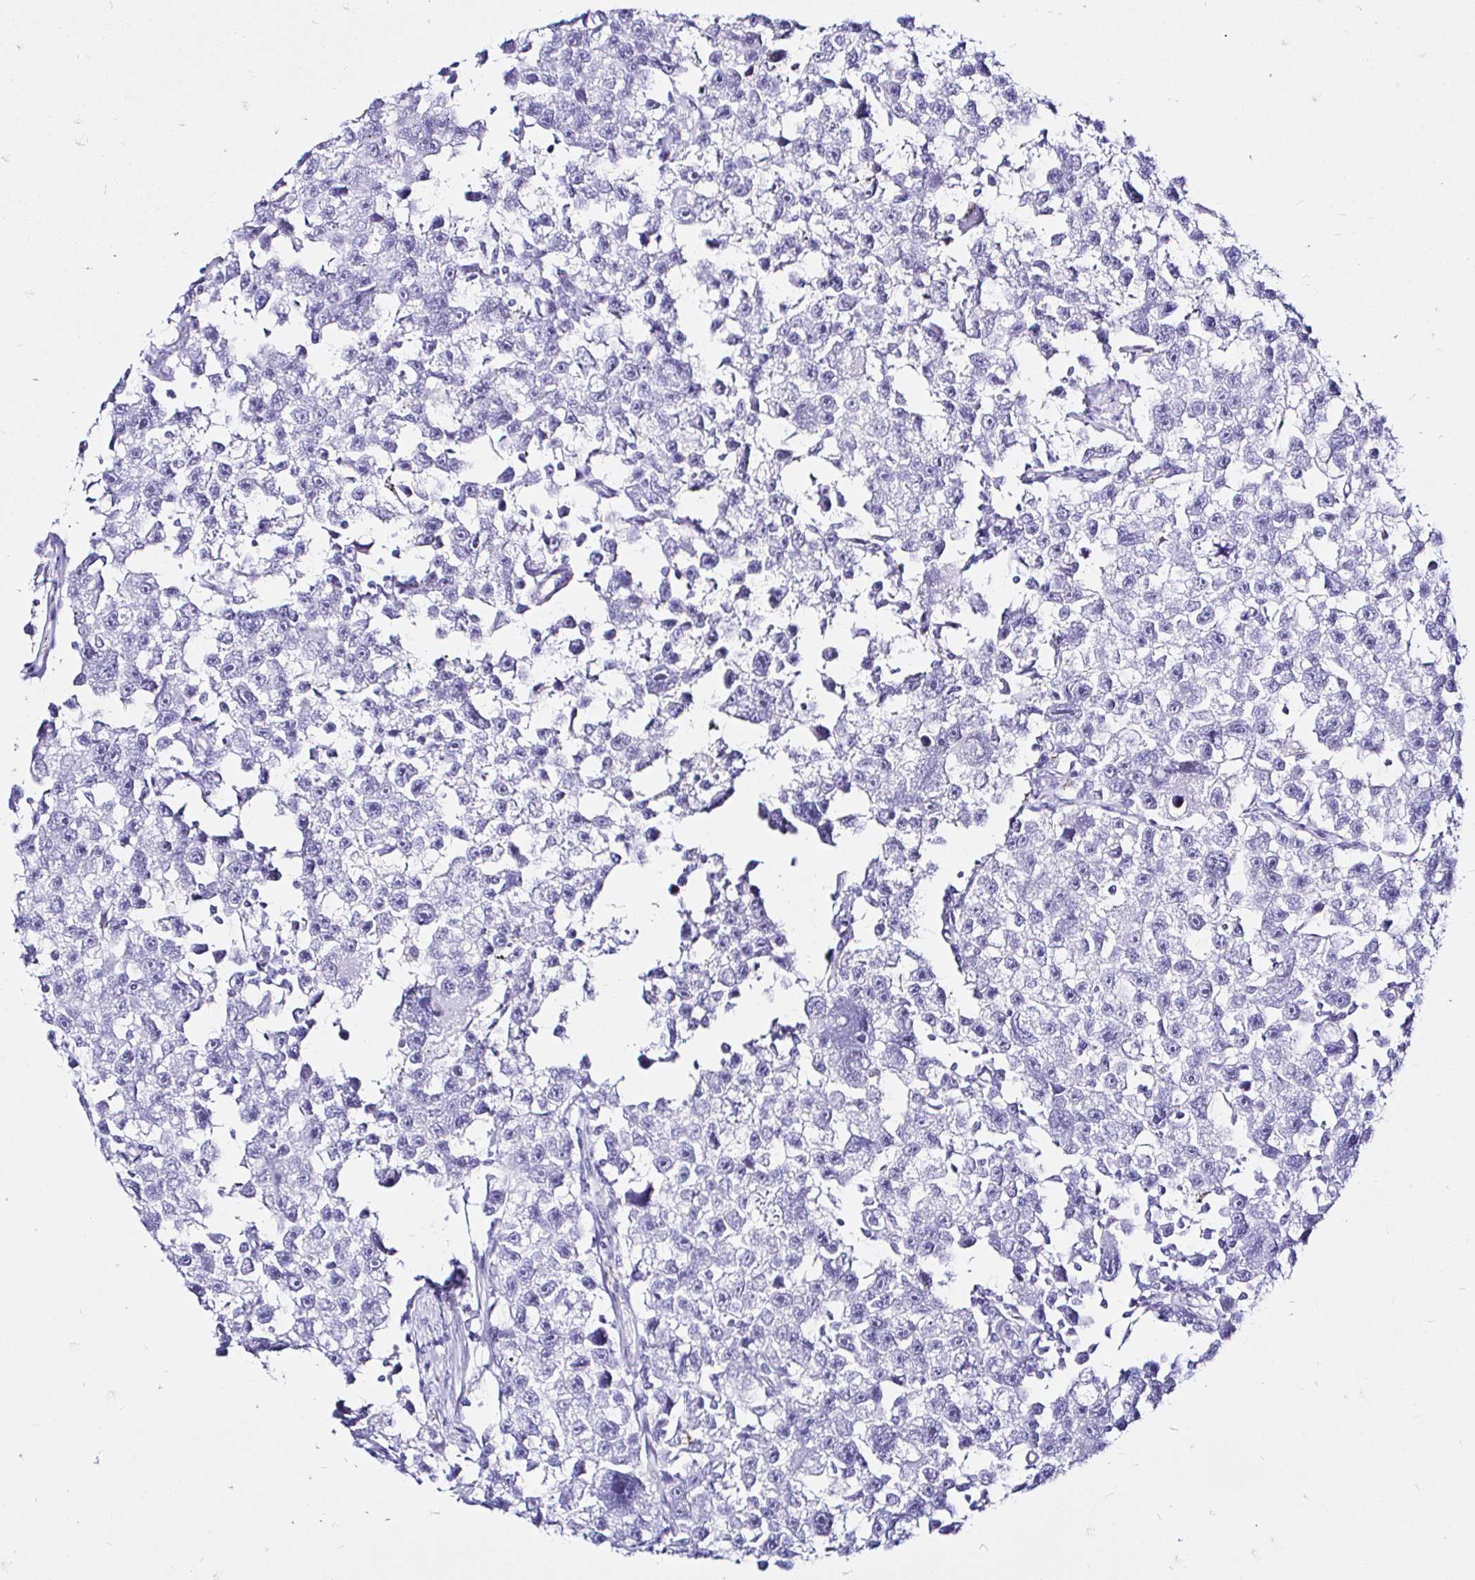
{"staining": {"intensity": "negative", "quantity": "none", "location": "none"}, "tissue": "testis cancer", "cell_type": "Tumor cells", "image_type": "cancer", "snomed": [{"axis": "morphology", "description": "Seminoma, NOS"}, {"axis": "topography", "description": "Testis"}], "caption": "DAB immunohistochemical staining of human testis cancer (seminoma) demonstrates no significant positivity in tumor cells. (Immunohistochemistry (ihc), brightfield microscopy, high magnification).", "gene": "ZNF432", "patient": {"sex": "male", "age": 26}}